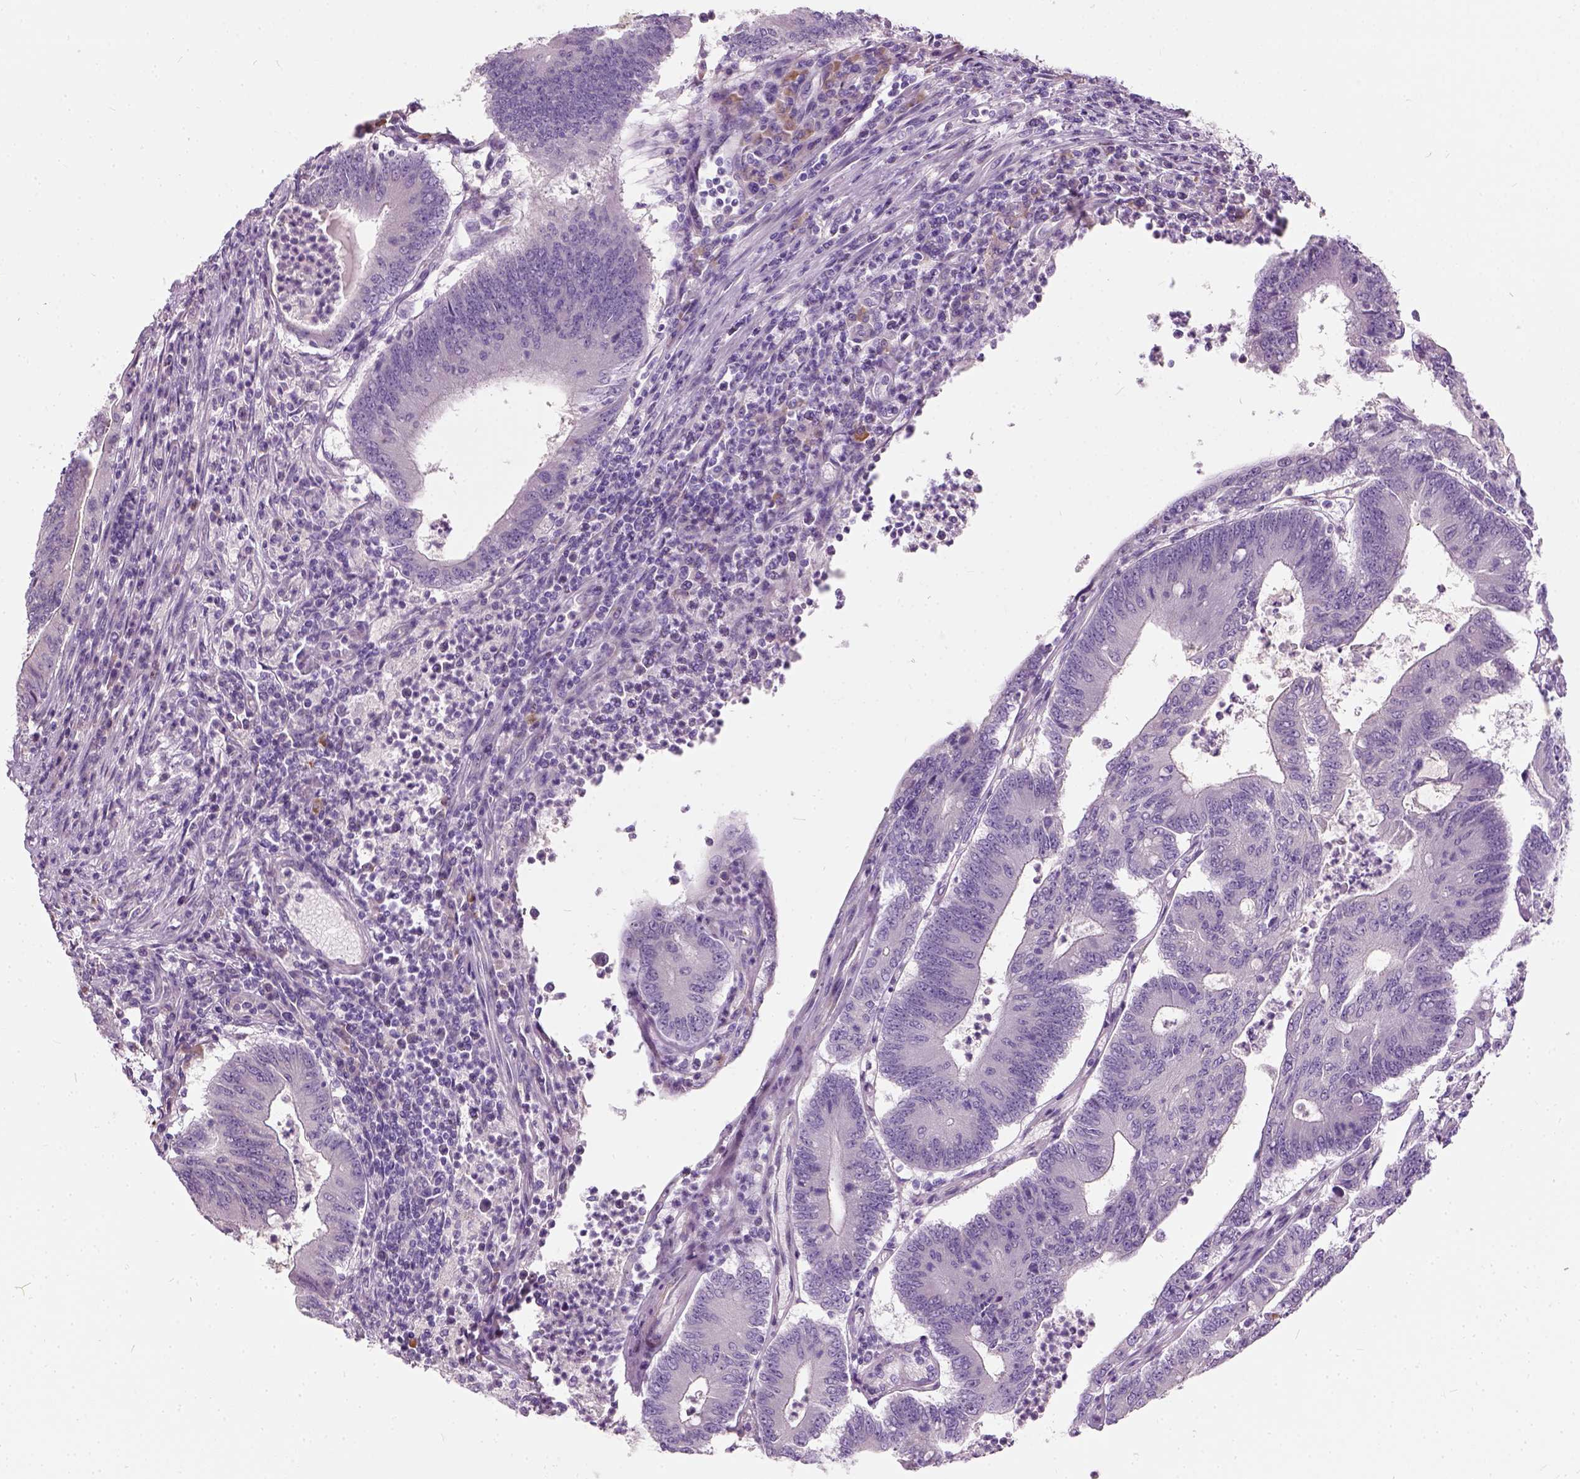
{"staining": {"intensity": "negative", "quantity": "none", "location": "none"}, "tissue": "colorectal cancer", "cell_type": "Tumor cells", "image_type": "cancer", "snomed": [{"axis": "morphology", "description": "Adenocarcinoma, NOS"}, {"axis": "topography", "description": "Colon"}], "caption": "Colorectal cancer (adenocarcinoma) was stained to show a protein in brown. There is no significant staining in tumor cells.", "gene": "TRIM72", "patient": {"sex": "female", "age": 70}}